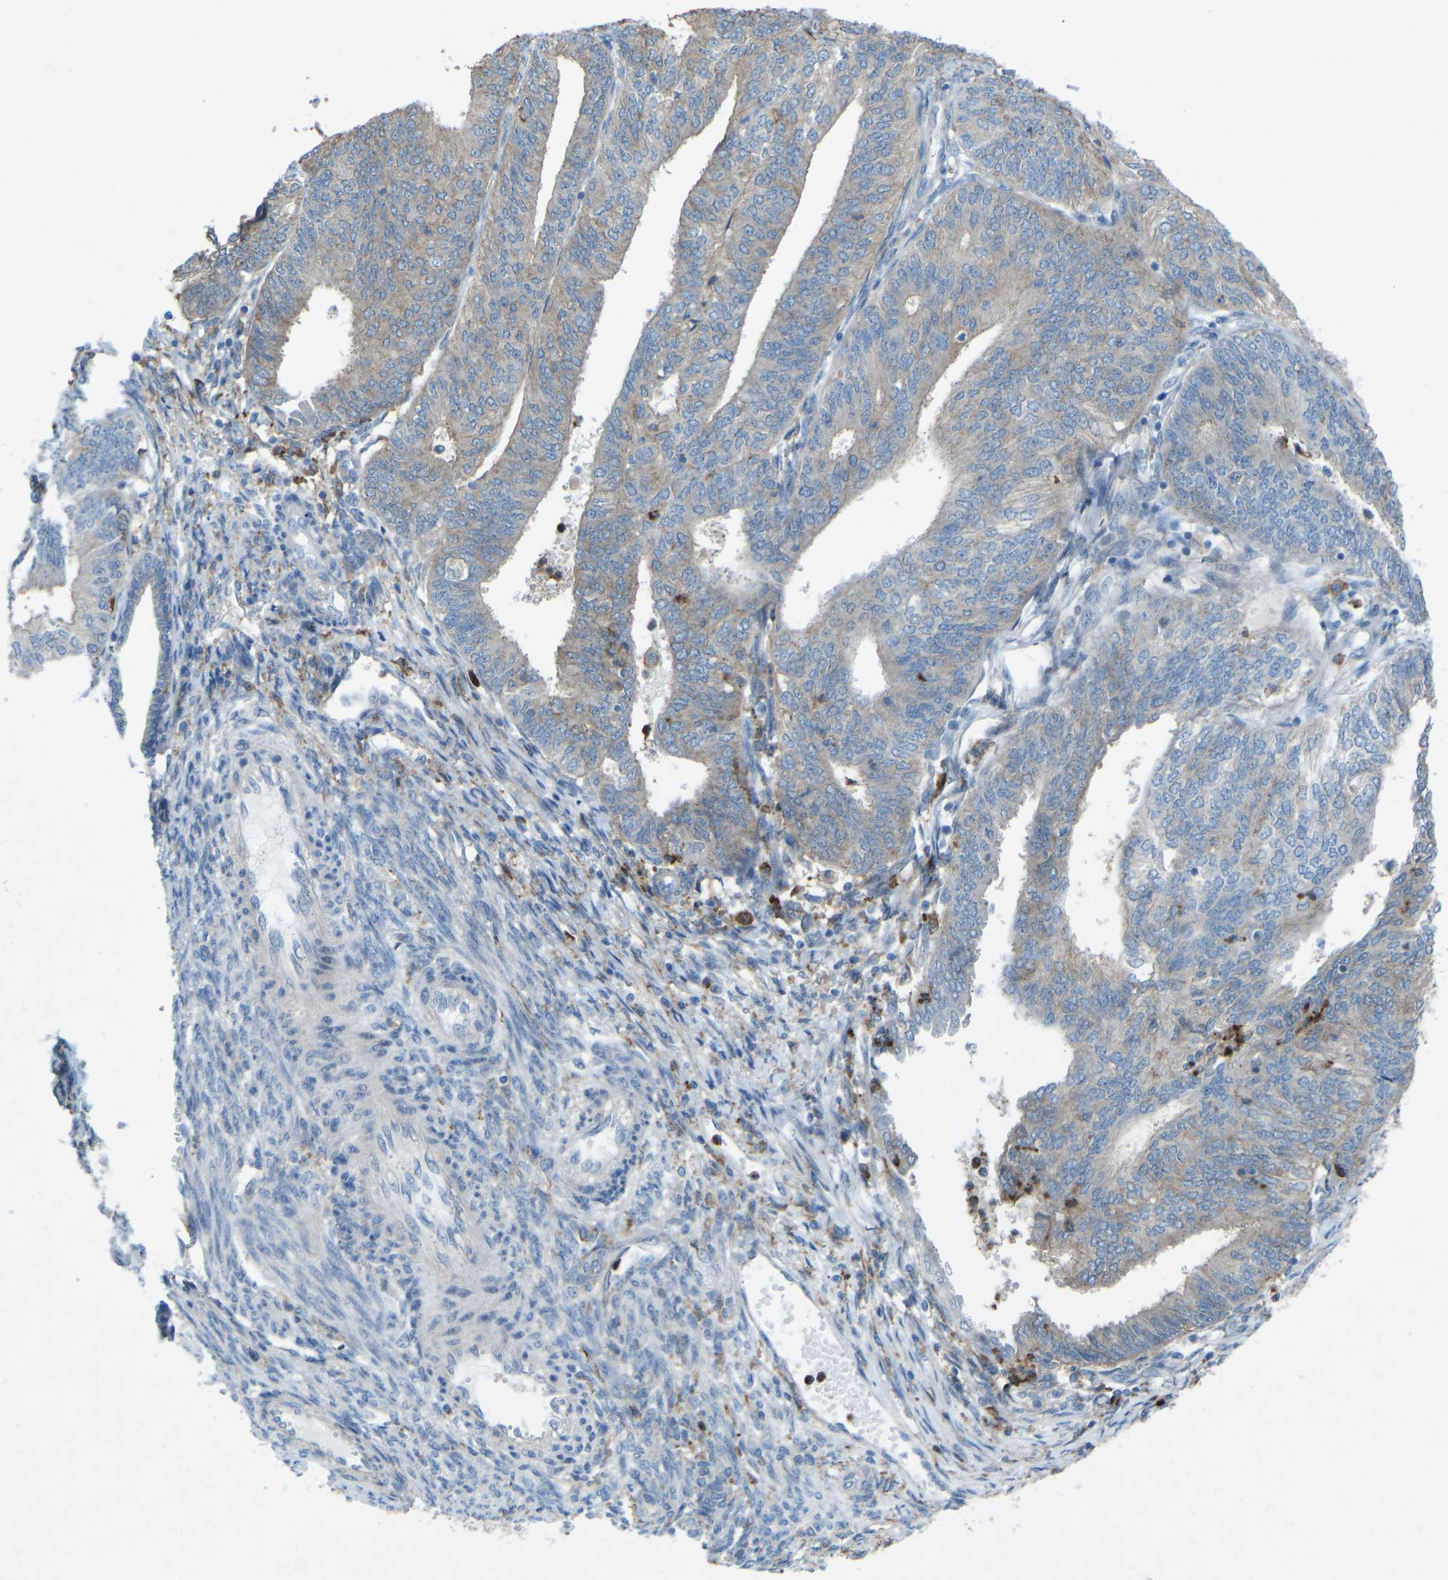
{"staining": {"intensity": "weak", "quantity": ">75%", "location": "cytoplasmic/membranous"}, "tissue": "endometrial cancer", "cell_type": "Tumor cells", "image_type": "cancer", "snomed": [{"axis": "morphology", "description": "Adenocarcinoma, NOS"}, {"axis": "topography", "description": "Endometrium"}], "caption": "This histopathology image reveals endometrial adenocarcinoma stained with immunohistochemistry (IHC) to label a protein in brown. The cytoplasmic/membranous of tumor cells show weak positivity for the protein. Nuclei are counter-stained blue.", "gene": "STK11", "patient": {"sex": "female", "age": 58}}